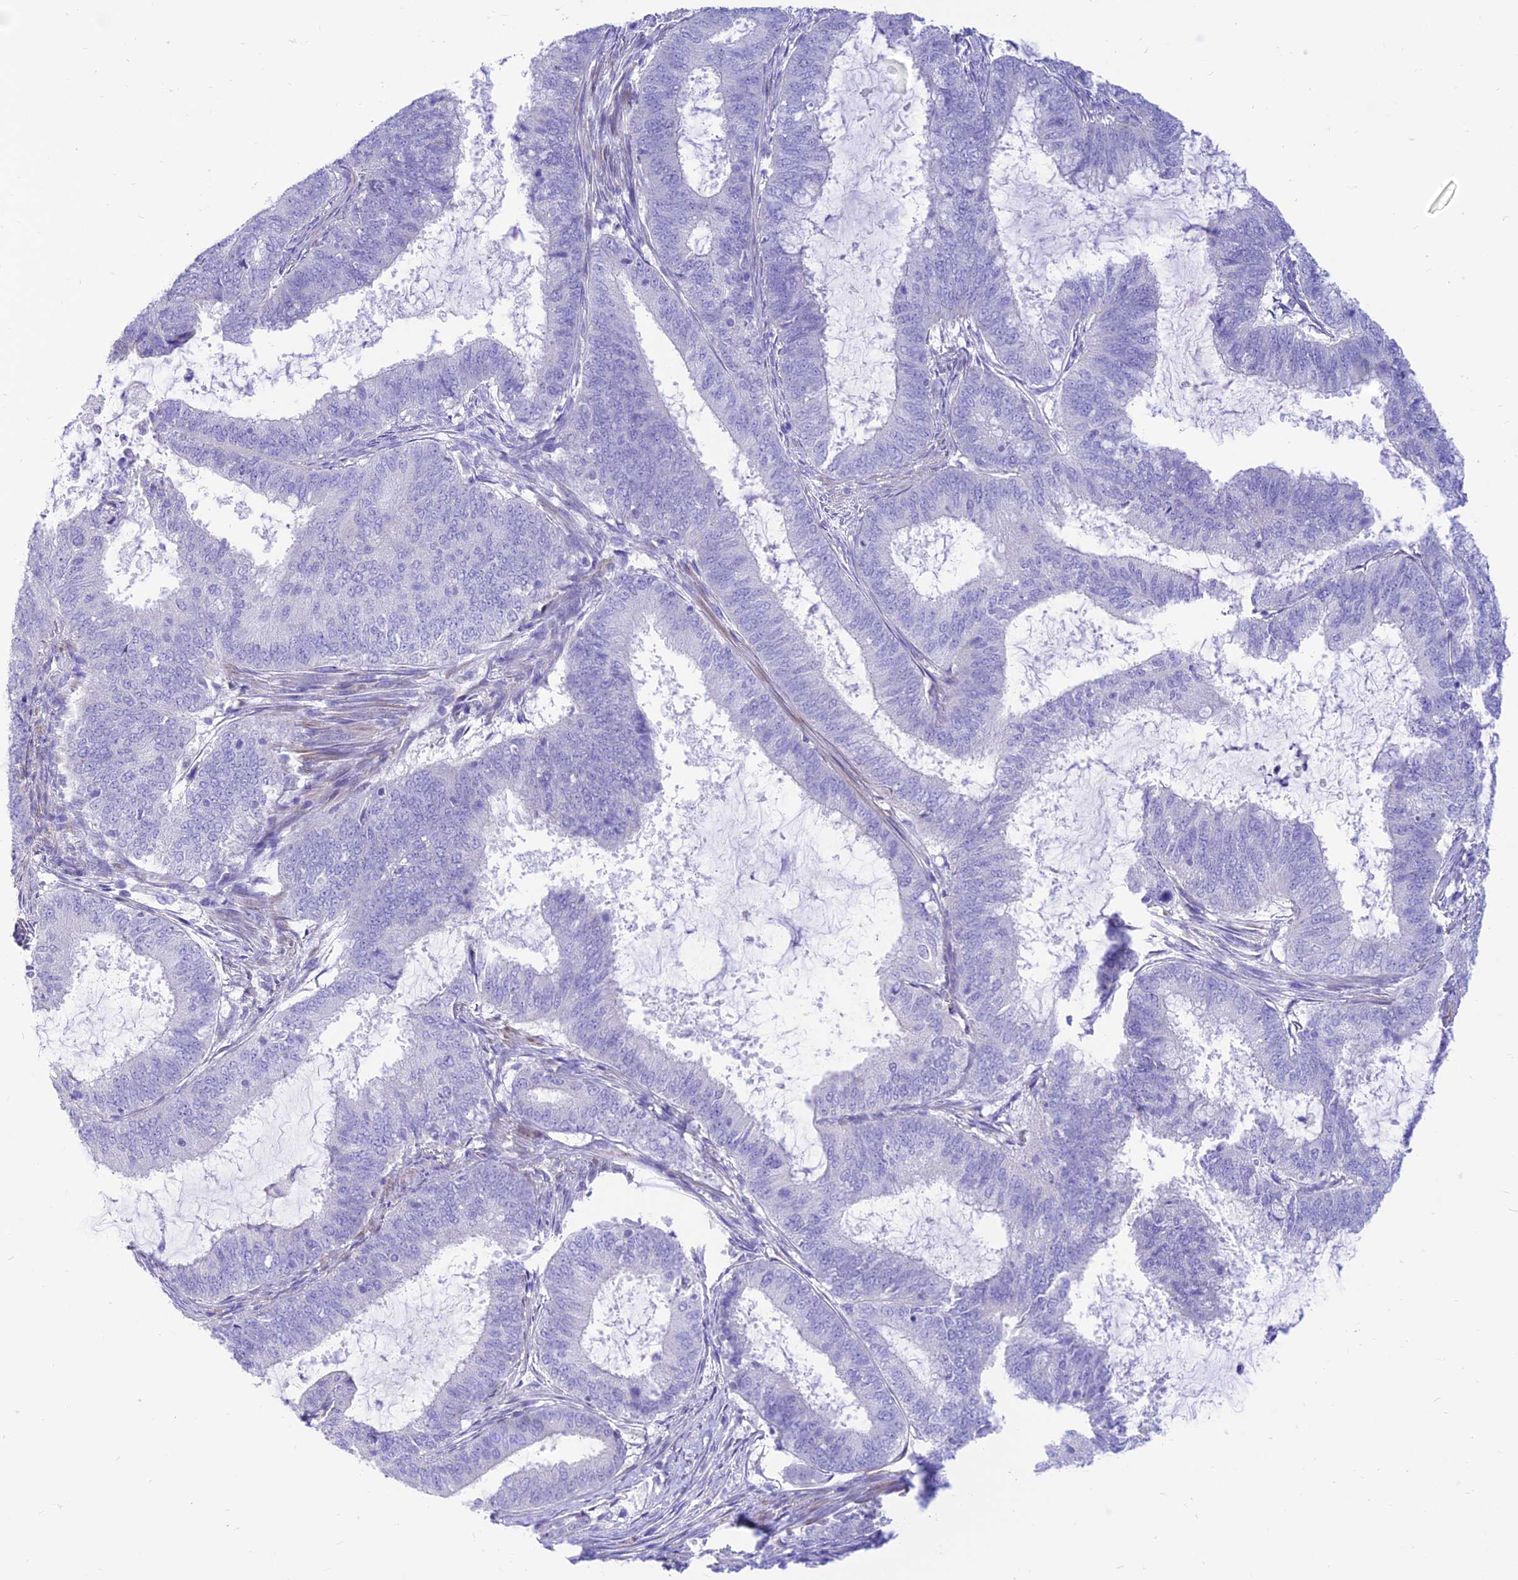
{"staining": {"intensity": "negative", "quantity": "none", "location": "none"}, "tissue": "endometrial cancer", "cell_type": "Tumor cells", "image_type": "cancer", "snomed": [{"axis": "morphology", "description": "Adenocarcinoma, NOS"}, {"axis": "topography", "description": "Endometrium"}], "caption": "Histopathology image shows no significant protein positivity in tumor cells of endometrial cancer (adenocarcinoma).", "gene": "FAM186B", "patient": {"sex": "female", "age": 51}}